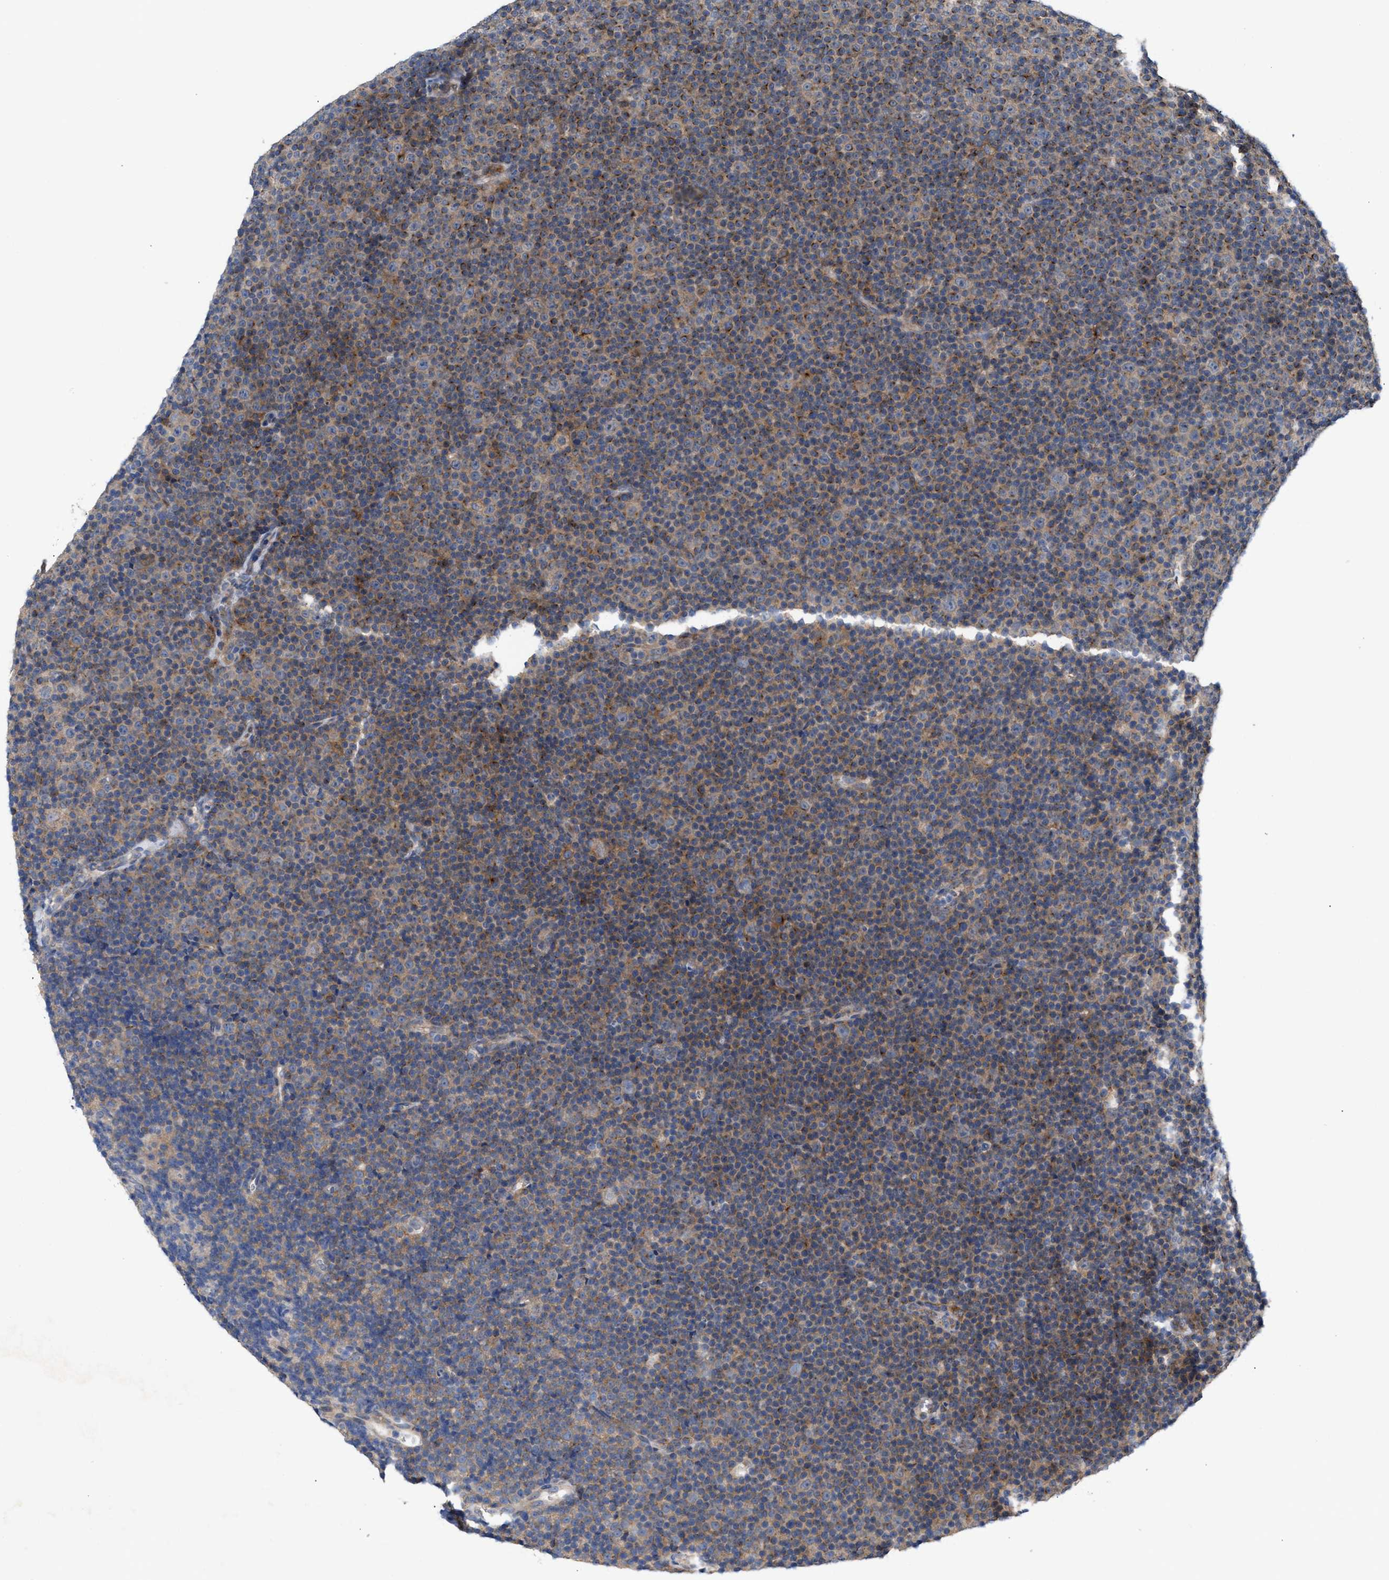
{"staining": {"intensity": "moderate", "quantity": ">75%", "location": "cytoplasmic/membranous"}, "tissue": "lymphoma", "cell_type": "Tumor cells", "image_type": "cancer", "snomed": [{"axis": "morphology", "description": "Malignant lymphoma, non-Hodgkin's type, Low grade"}, {"axis": "topography", "description": "Lymph node"}], "caption": "Human lymphoma stained with a protein marker exhibits moderate staining in tumor cells.", "gene": "BBLN", "patient": {"sex": "female", "age": 67}}